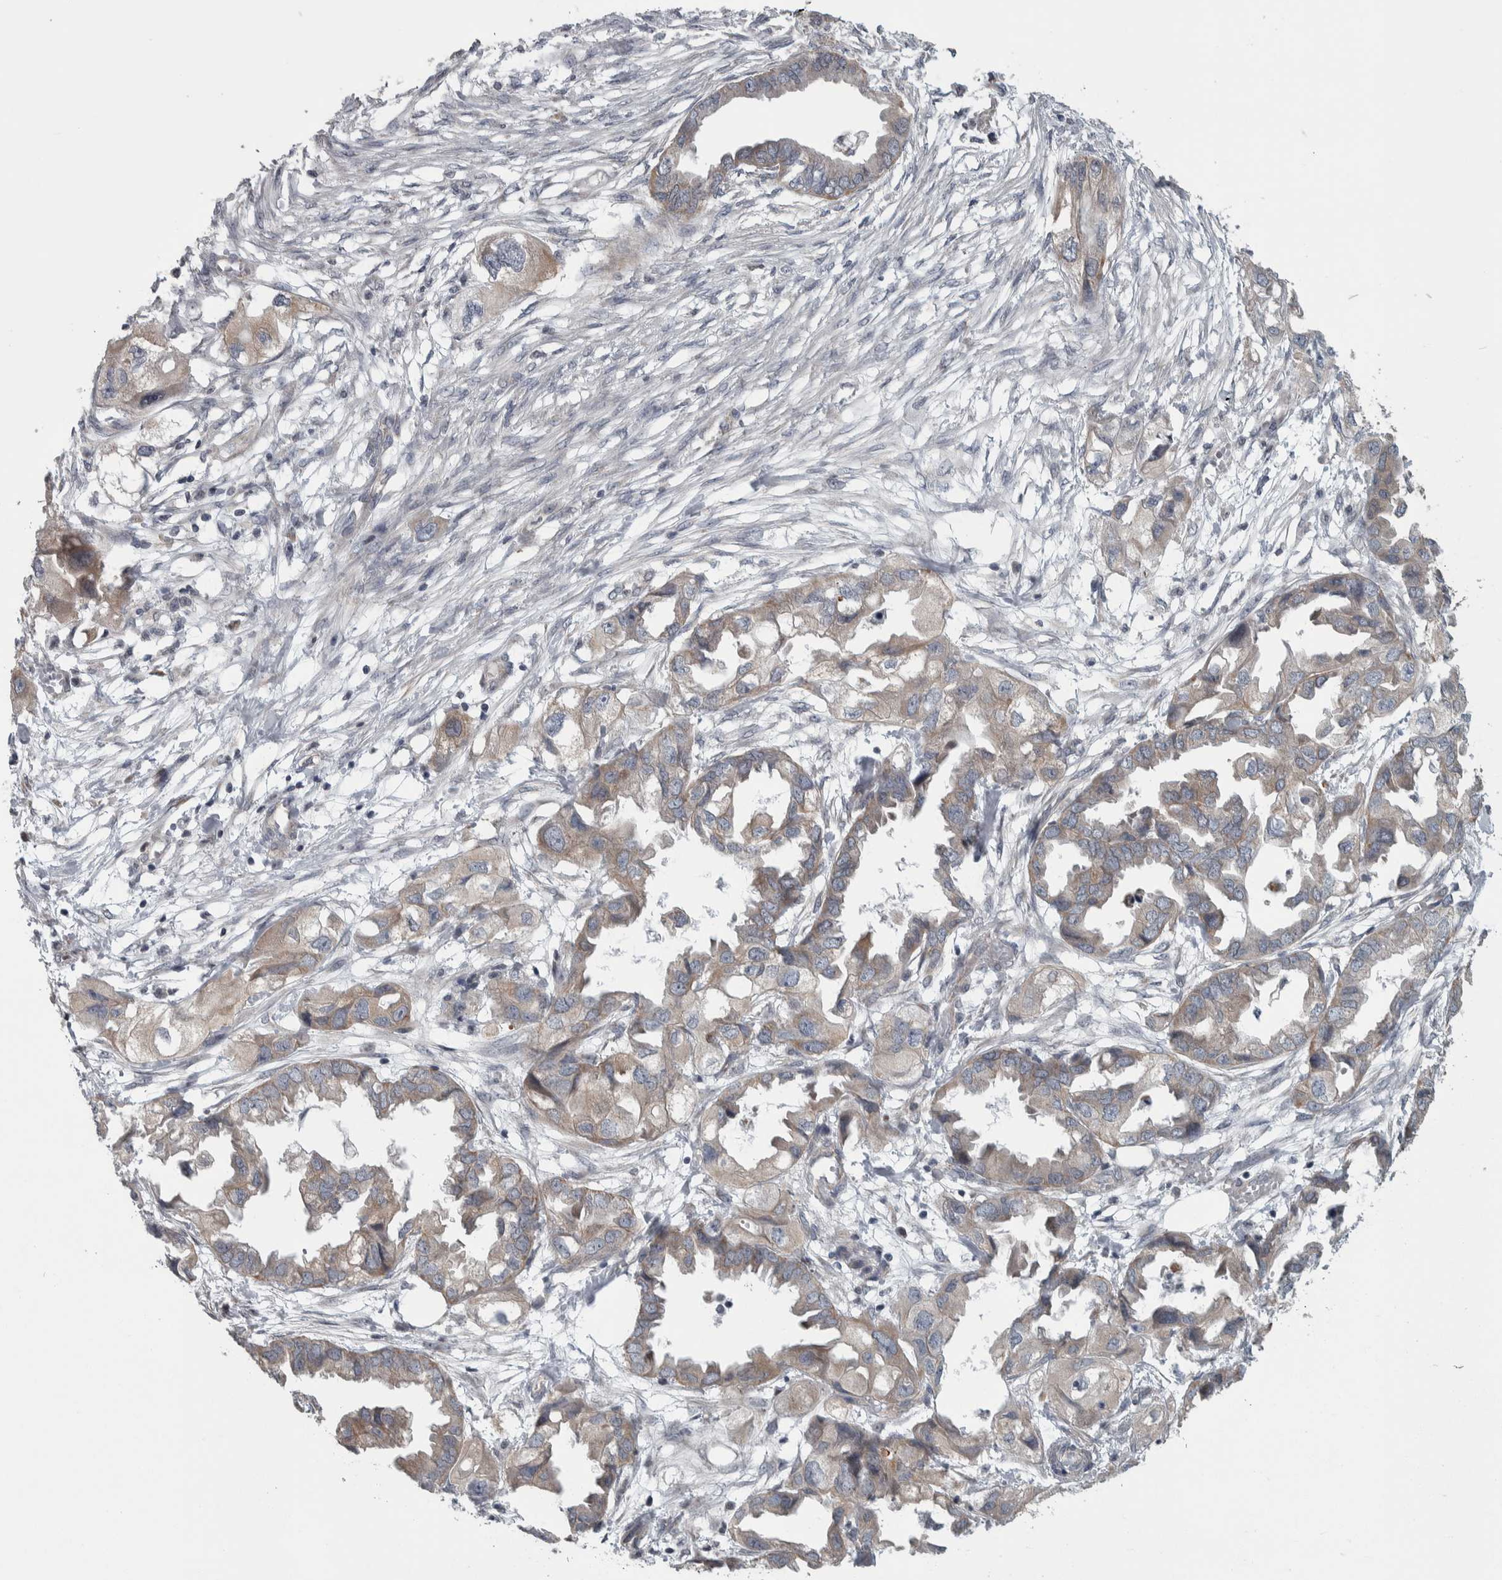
{"staining": {"intensity": "weak", "quantity": ">75%", "location": "cytoplasmic/membranous"}, "tissue": "endometrial cancer", "cell_type": "Tumor cells", "image_type": "cancer", "snomed": [{"axis": "morphology", "description": "Adenocarcinoma, NOS"}, {"axis": "morphology", "description": "Adenocarcinoma, metastatic, NOS"}, {"axis": "topography", "description": "Adipose tissue"}, {"axis": "topography", "description": "Endometrium"}], "caption": "Endometrial metastatic adenocarcinoma stained for a protein displays weak cytoplasmic/membranous positivity in tumor cells.", "gene": "CWC27", "patient": {"sex": "female", "age": 67}}